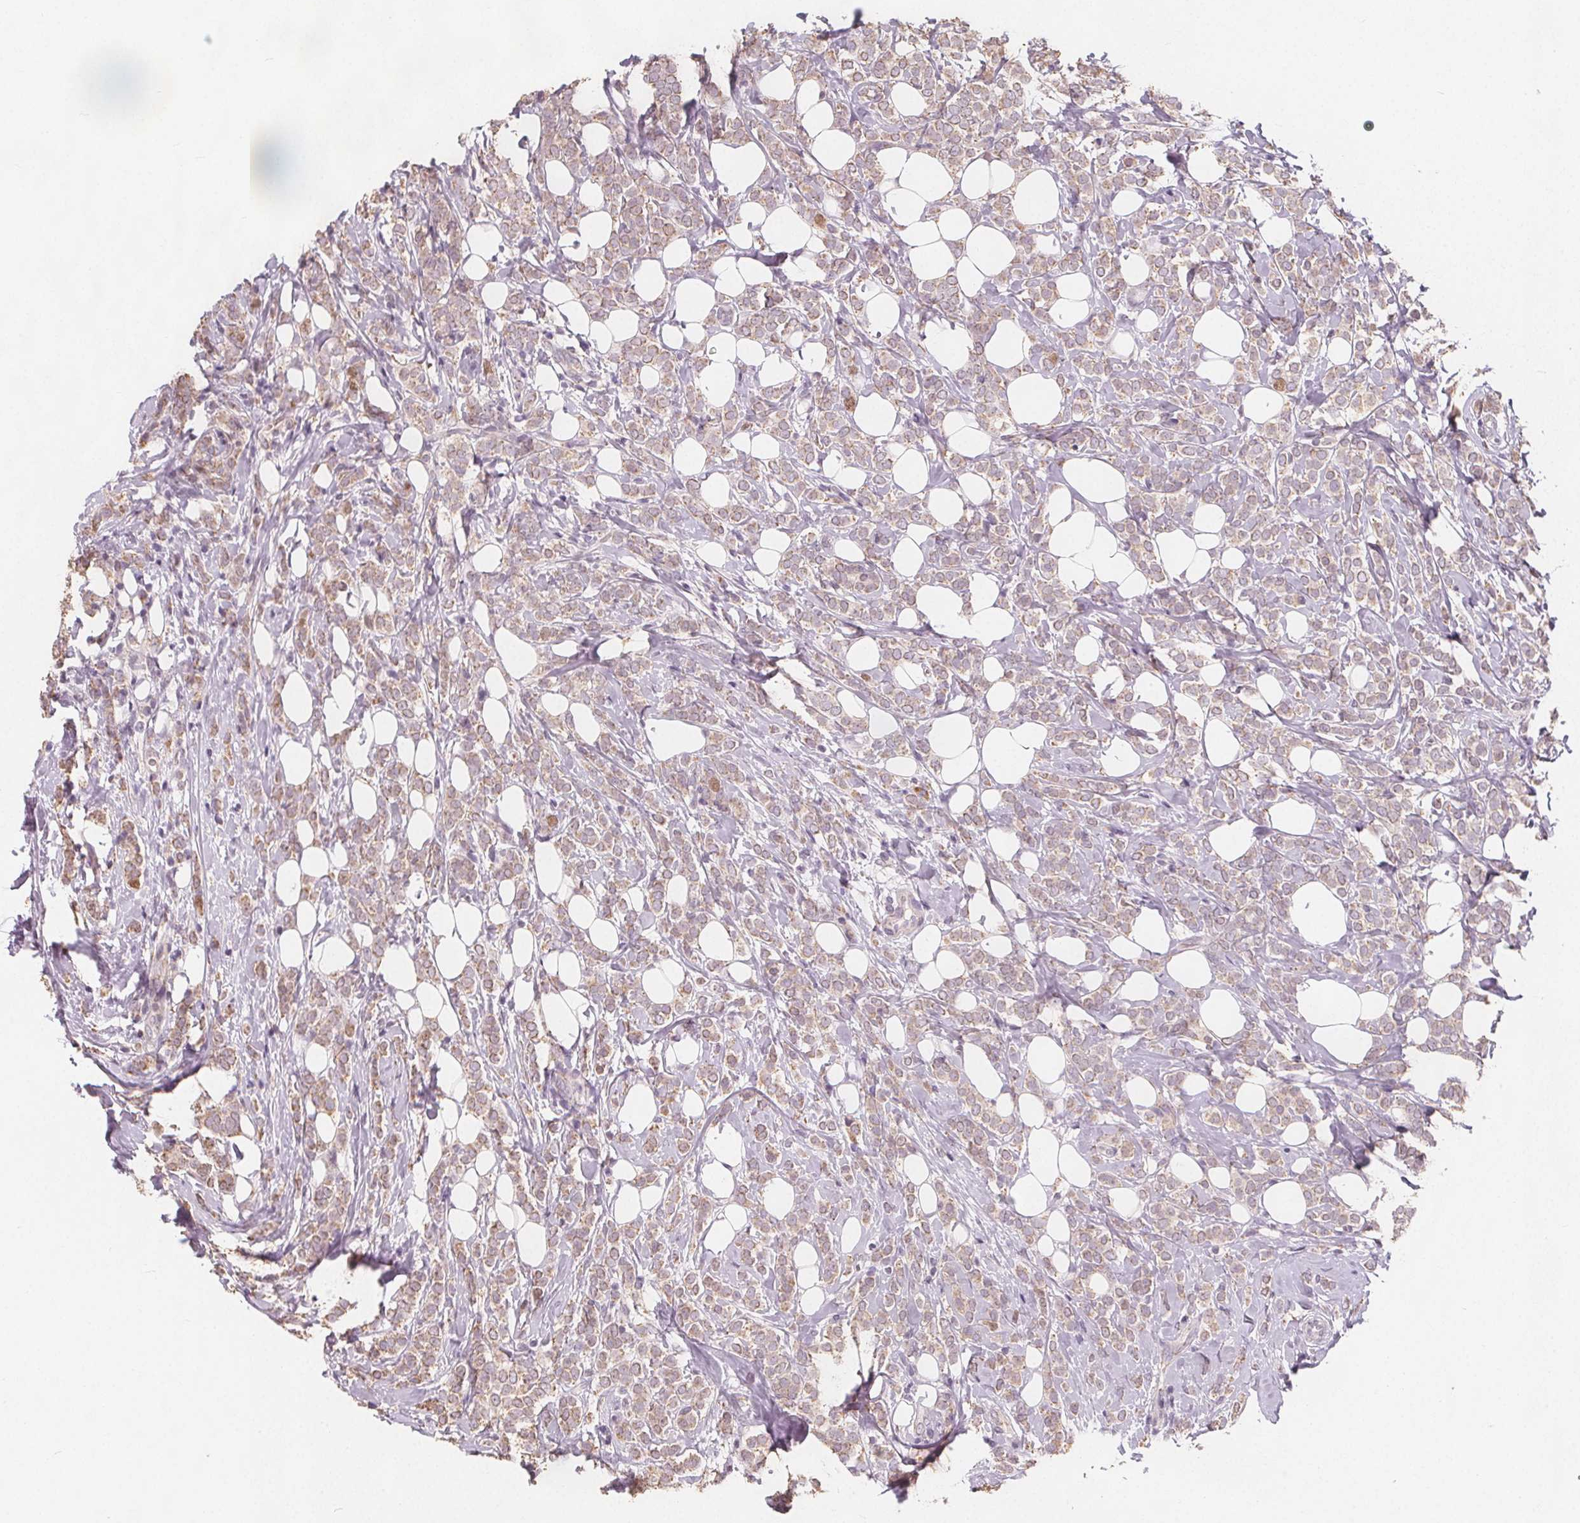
{"staining": {"intensity": "weak", "quantity": "<25%", "location": "cytoplasmic/membranous,nuclear"}, "tissue": "breast cancer", "cell_type": "Tumor cells", "image_type": "cancer", "snomed": [{"axis": "morphology", "description": "Lobular carcinoma"}, {"axis": "topography", "description": "Breast"}], "caption": "Histopathology image shows no significant protein positivity in tumor cells of breast cancer (lobular carcinoma).", "gene": "TIPIN", "patient": {"sex": "female", "age": 49}}